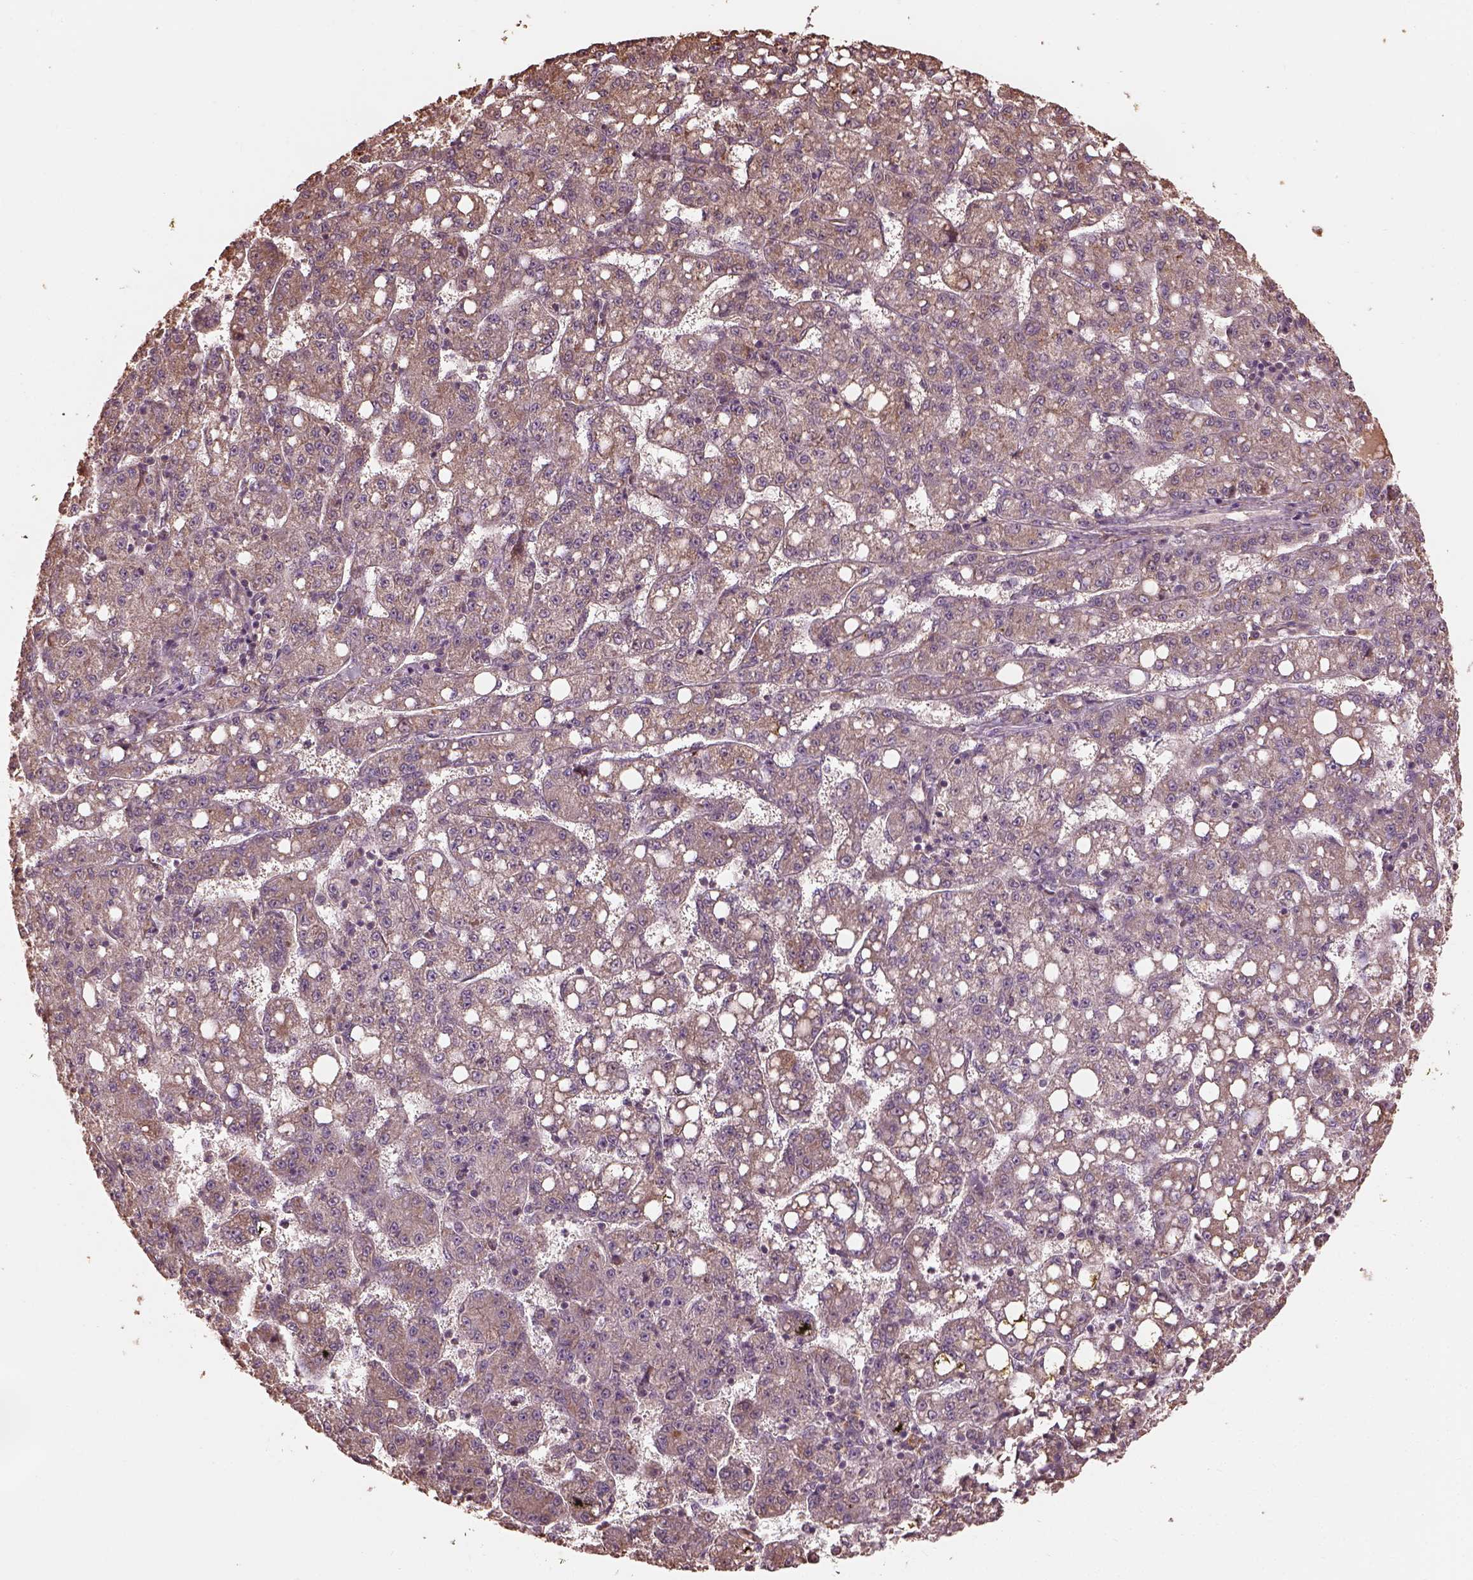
{"staining": {"intensity": "moderate", "quantity": "<25%", "location": "cytoplasmic/membranous"}, "tissue": "liver cancer", "cell_type": "Tumor cells", "image_type": "cancer", "snomed": [{"axis": "morphology", "description": "Carcinoma, Hepatocellular, NOS"}, {"axis": "topography", "description": "Liver"}], "caption": "Hepatocellular carcinoma (liver) tissue reveals moderate cytoplasmic/membranous expression in approximately <25% of tumor cells, visualized by immunohistochemistry.", "gene": "METTL4", "patient": {"sex": "female", "age": 65}}